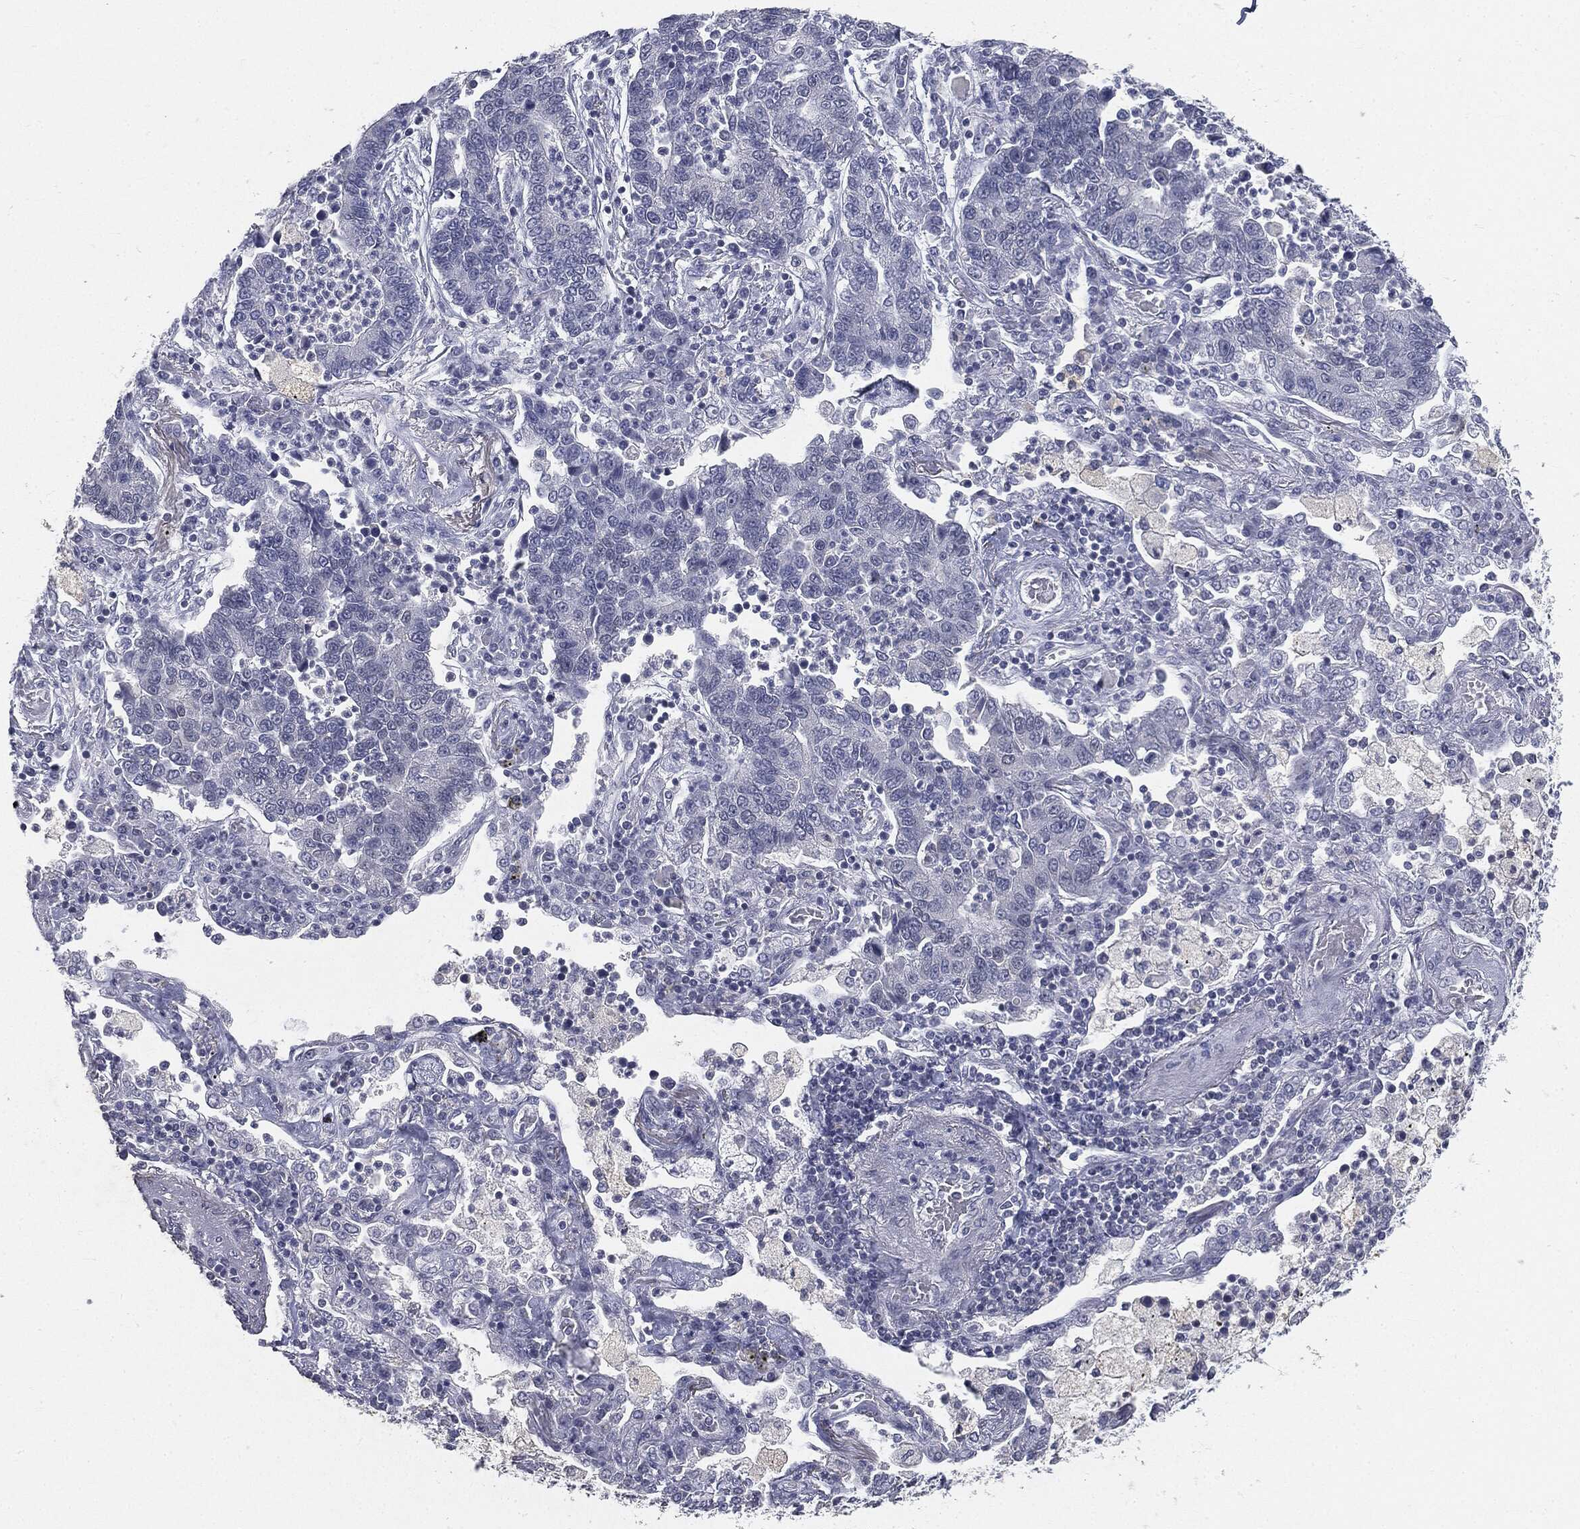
{"staining": {"intensity": "negative", "quantity": "none", "location": "none"}, "tissue": "lung cancer", "cell_type": "Tumor cells", "image_type": "cancer", "snomed": [{"axis": "morphology", "description": "Adenocarcinoma, NOS"}, {"axis": "topography", "description": "Lung"}], "caption": "DAB immunohistochemical staining of adenocarcinoma (lung) exhibits no significant staining in tumor cells. Nuclei are stained in blue.", "gene": "SLC2A2", "patient": {"sex": "female", "age": 57}}